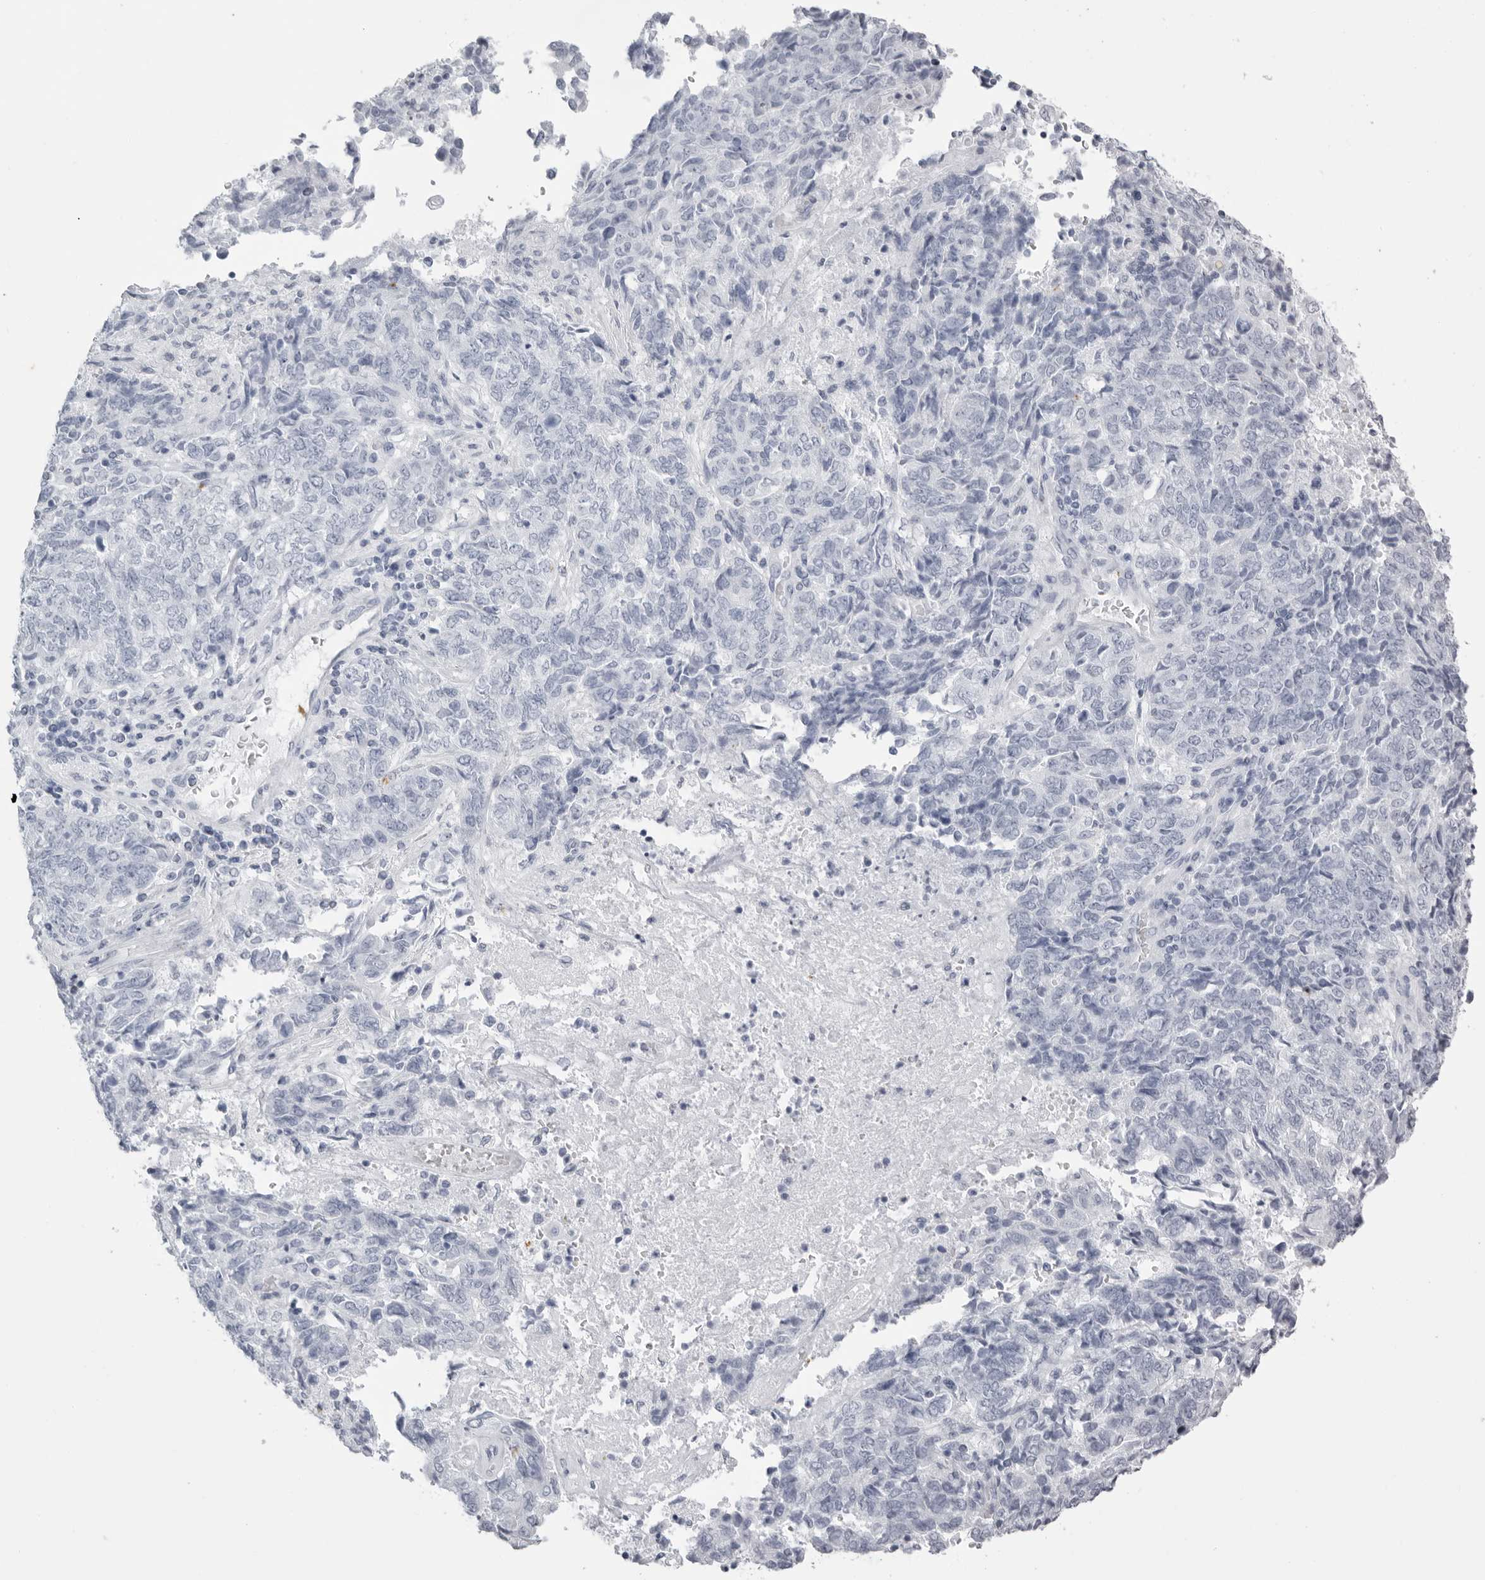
{"staining": {"intensity": "negative", "quantity": "none", "location": "none"}, "tissue": "endometrial cancer", "cell_type": "Tumor cells", "image_type": "cancer", "snomed": [{"axis": "morphology", "description": "Adenocarcinoma, NOS"}, {"axis": "topography", "description": "Endometrium"}], "caption": "Tumor cells show no significant protein expression in endometrial adenocarcinoma.", "gene": "KLK9", "patient": {"sex": "female", "age": 80}}